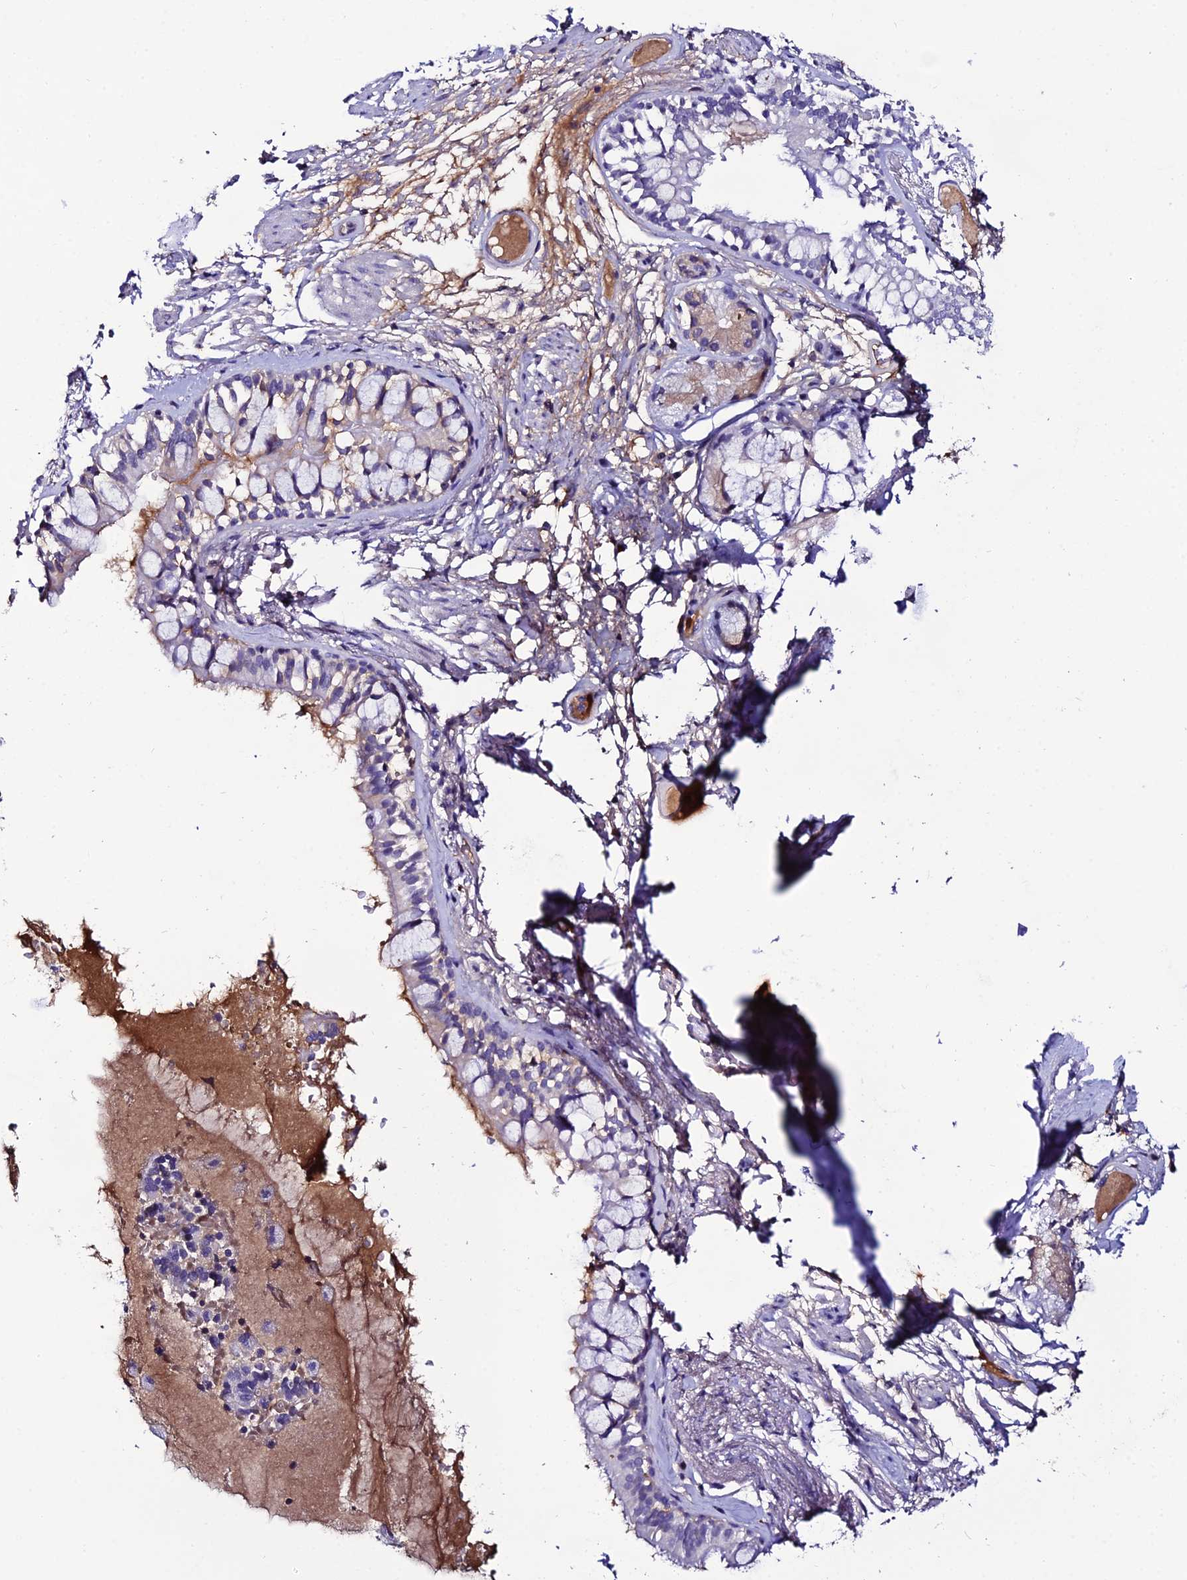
{"staining": {"intensity": "negative", "quantity": "none", "location": "none"}, "tissue": "bronchus", "cell_type": "Respiratory epithelial cells", "image_type": "normal", "snomed": [{"axis": "morphology", "description": "Normal tissue, NOS"}, {"axis": "topography", "description": "Bronchus"}], "caption": "A high-resolution micrograph shows immunohistochemistry (IHC) staining of normal bronchus, which shows no significant expression in respiratory epithelial cells. (Brightfield microscopy of DAB immunohistochemistry at high magnification).", "gene": "DEFB132", "patient": {"sex": "male", "age": 70}}